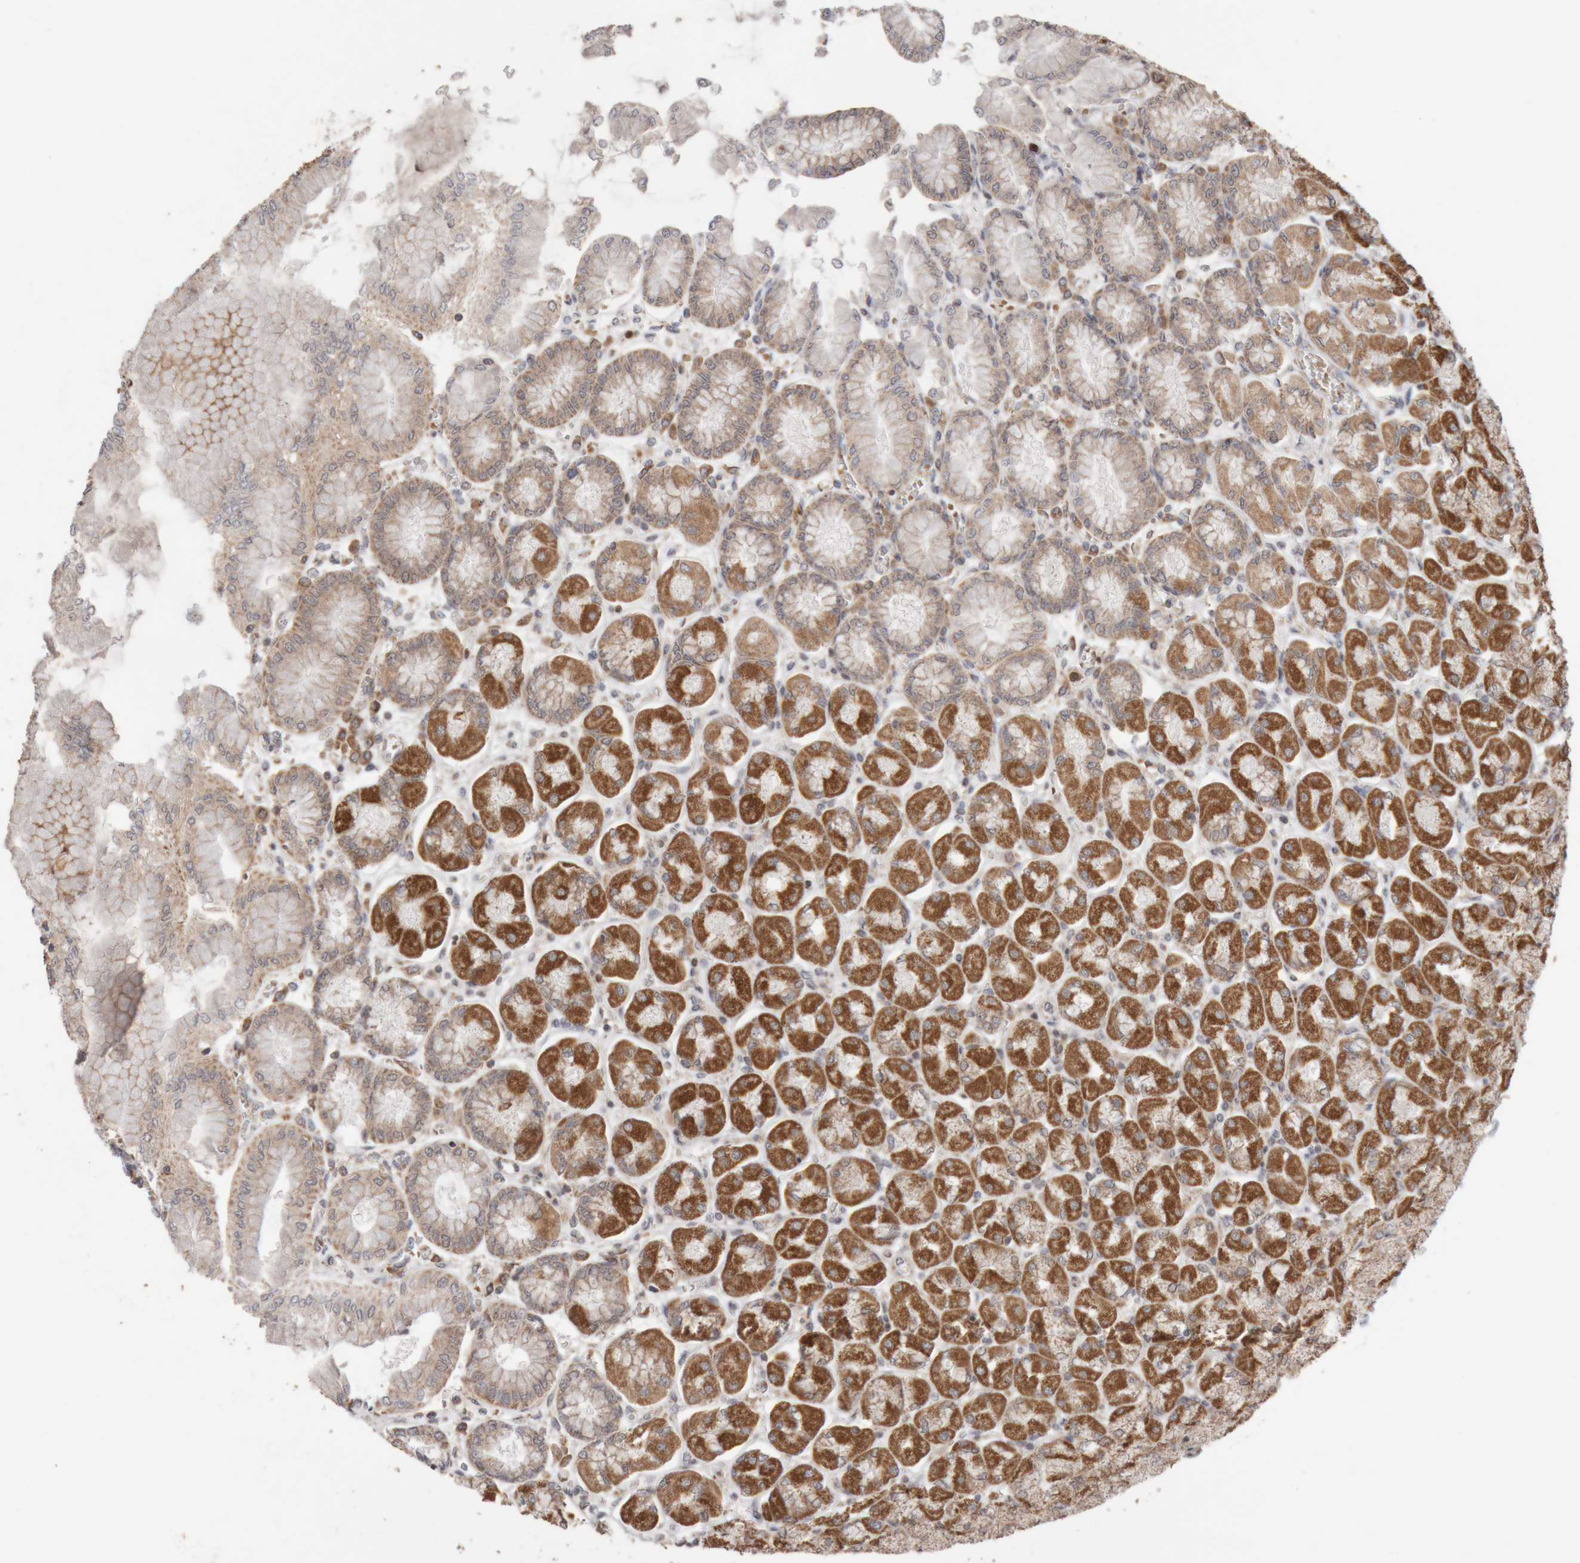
{"staining": {"intensity": "moderate", "quantity": ">75%", "location": "cytoplasmic/membranous,nuclear"}, "tissue": "stomach", "cell_type": "Glandular cells", "image_type": "normal", "snomed": [{"axis": "morphology", "description": "Normal tissue, NOS"}, {"axis": "topography", "description": "Stomach, upper"}], "caption": "Normal stomach reveals moderate cytoplasmic/membranous,nuclear positivity in approximately >75% of glandular cells The protein of interest is stained brown, and the nuclei are stained in blue (DAB IHC with brightfield microscopy, high magnification)..", "gene": "KIF21B", "patient": {"sex": "female", "age": 56}}